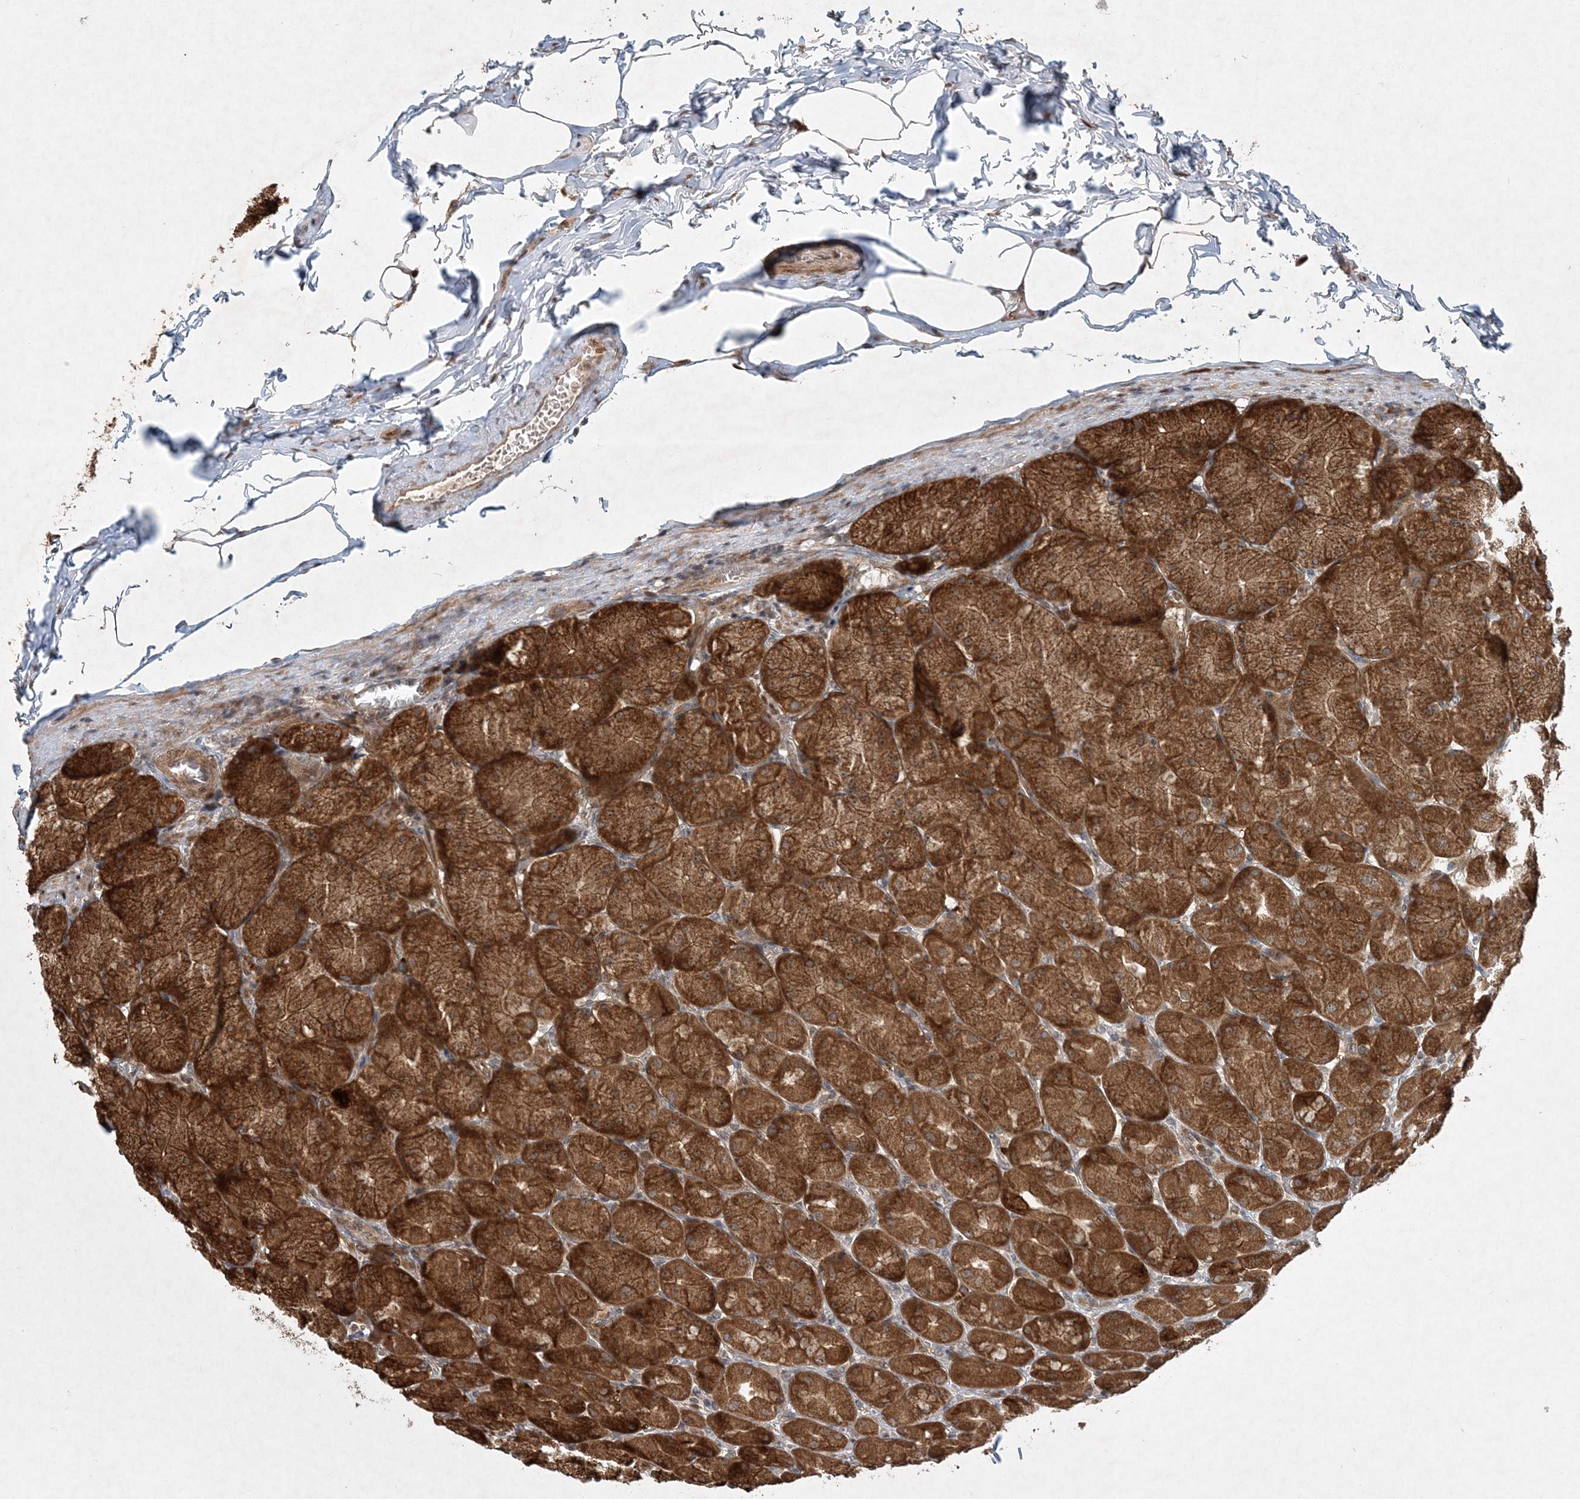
{"staining": {"intensity": "strong", "quantity": ">75%", "location": "cytoplasmic/membranous"}, "tissue": "stomach", "cell_type": "Glandular cells", "image_type": "normal", "snomed": [{"axis": "morphology", "description": "Normal tissue, NOS"}, {"axis": "topography", "description": "Stomach, upper"}], "caption": "Immunohistochemistry (IHC) (DAB (3,3'-diaminobenzidine)) staining of normal stomach shows strong cytoplasmic/membranous protein expression in about >75% of glandular cells.", "gene": "UBR3", "patient": {"sex": "female", "age": 56}}